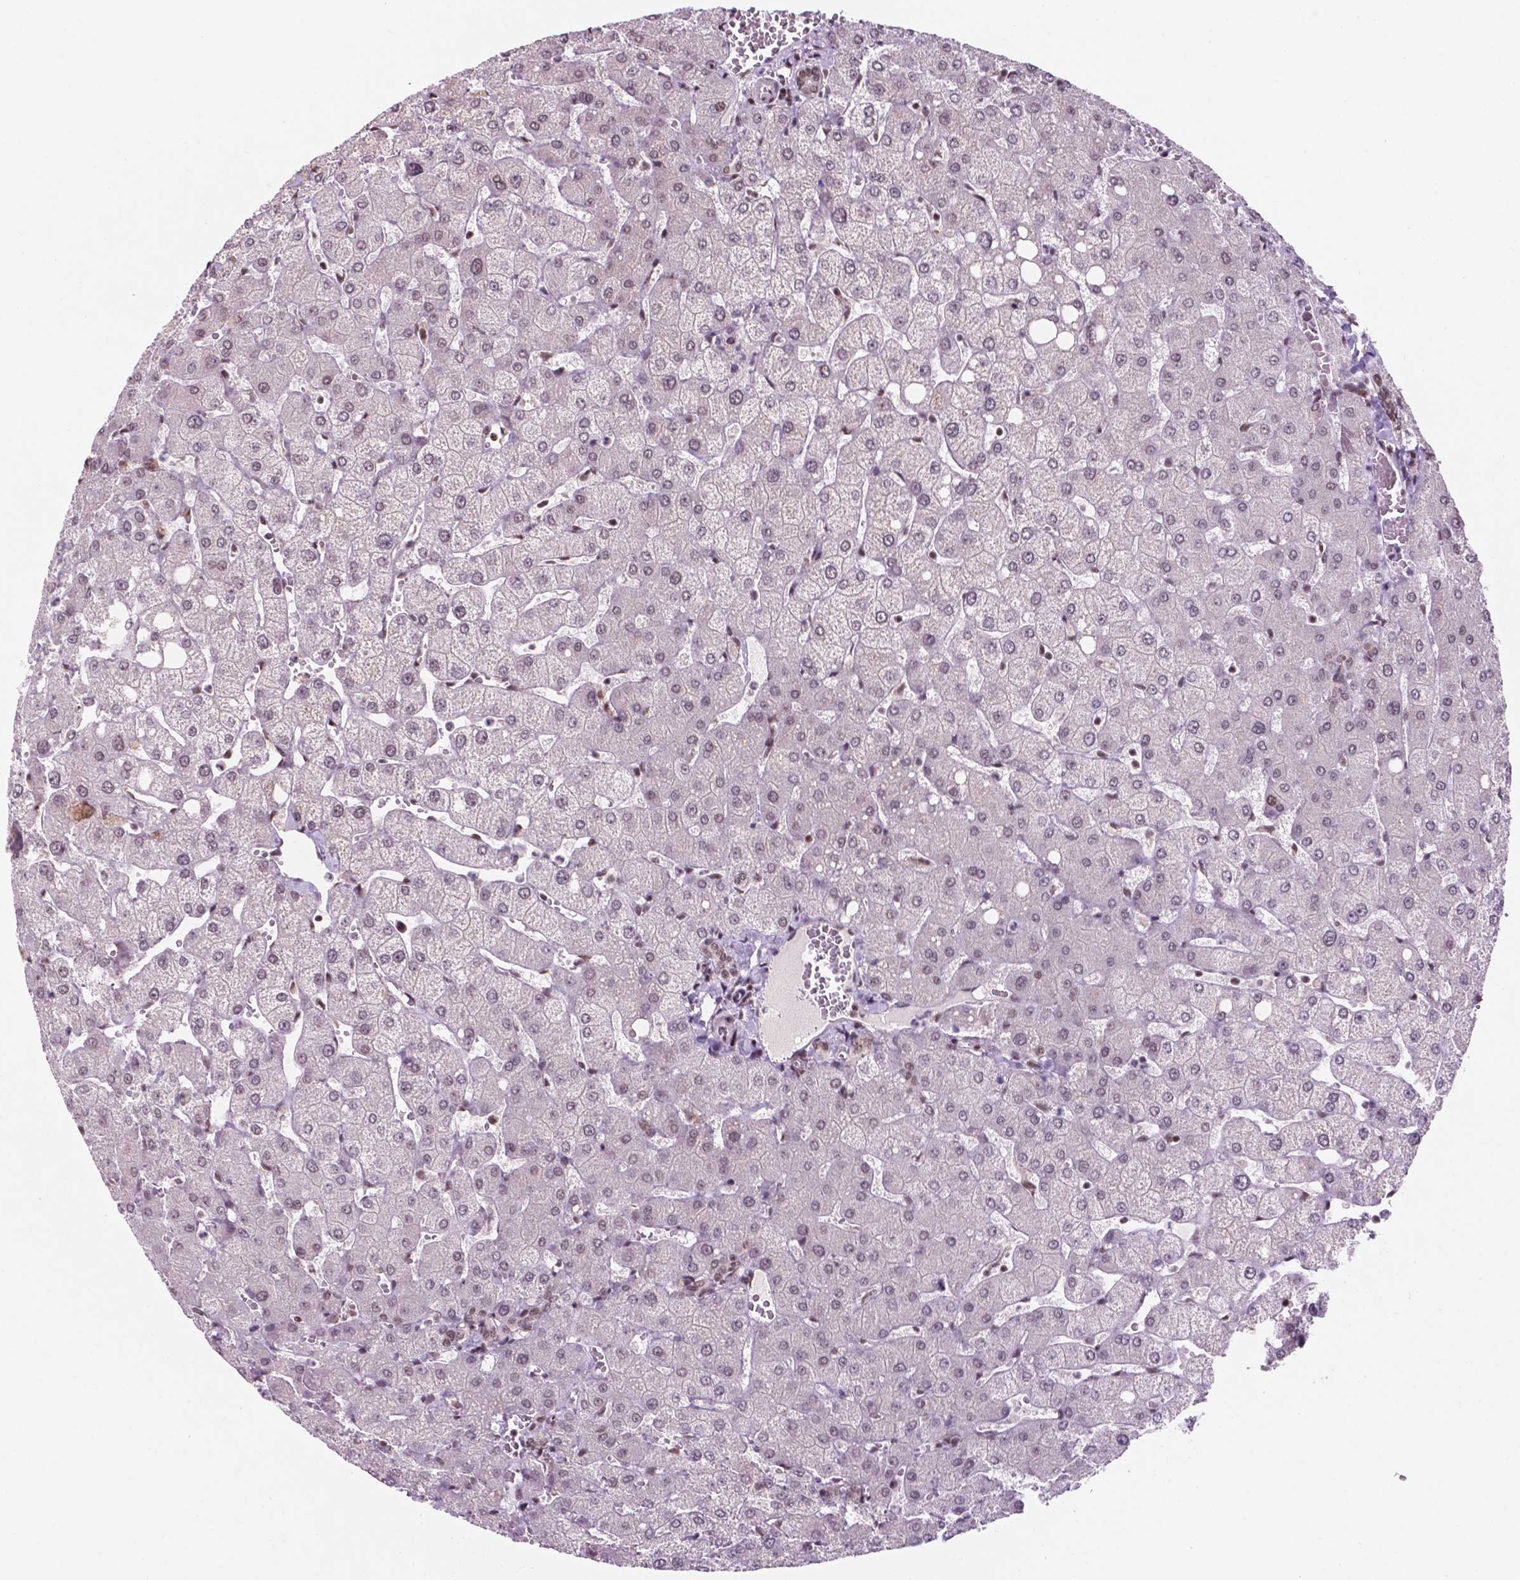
{"staining": {"intensity": "weak", "quantity": "25%-75%", "location": "nuclear"}, "tissue": "liver", "cell_type": "Cholangiocytes", "image_type": "normal", "snomed": [{"axis": "morphology", "description": "Normal tissue, NOS"}, {"axis": "topography", "description": "Liver"}], "caption": "Immunohistochemical staining of benign liver displays weak nuclear protein expression in about 25%-75% of cholangiocytes. The protein is shown in brown color, while the nuclei are stained blue.", "gene": "PER2", "patient": {"sex": "female", "age": 54}}